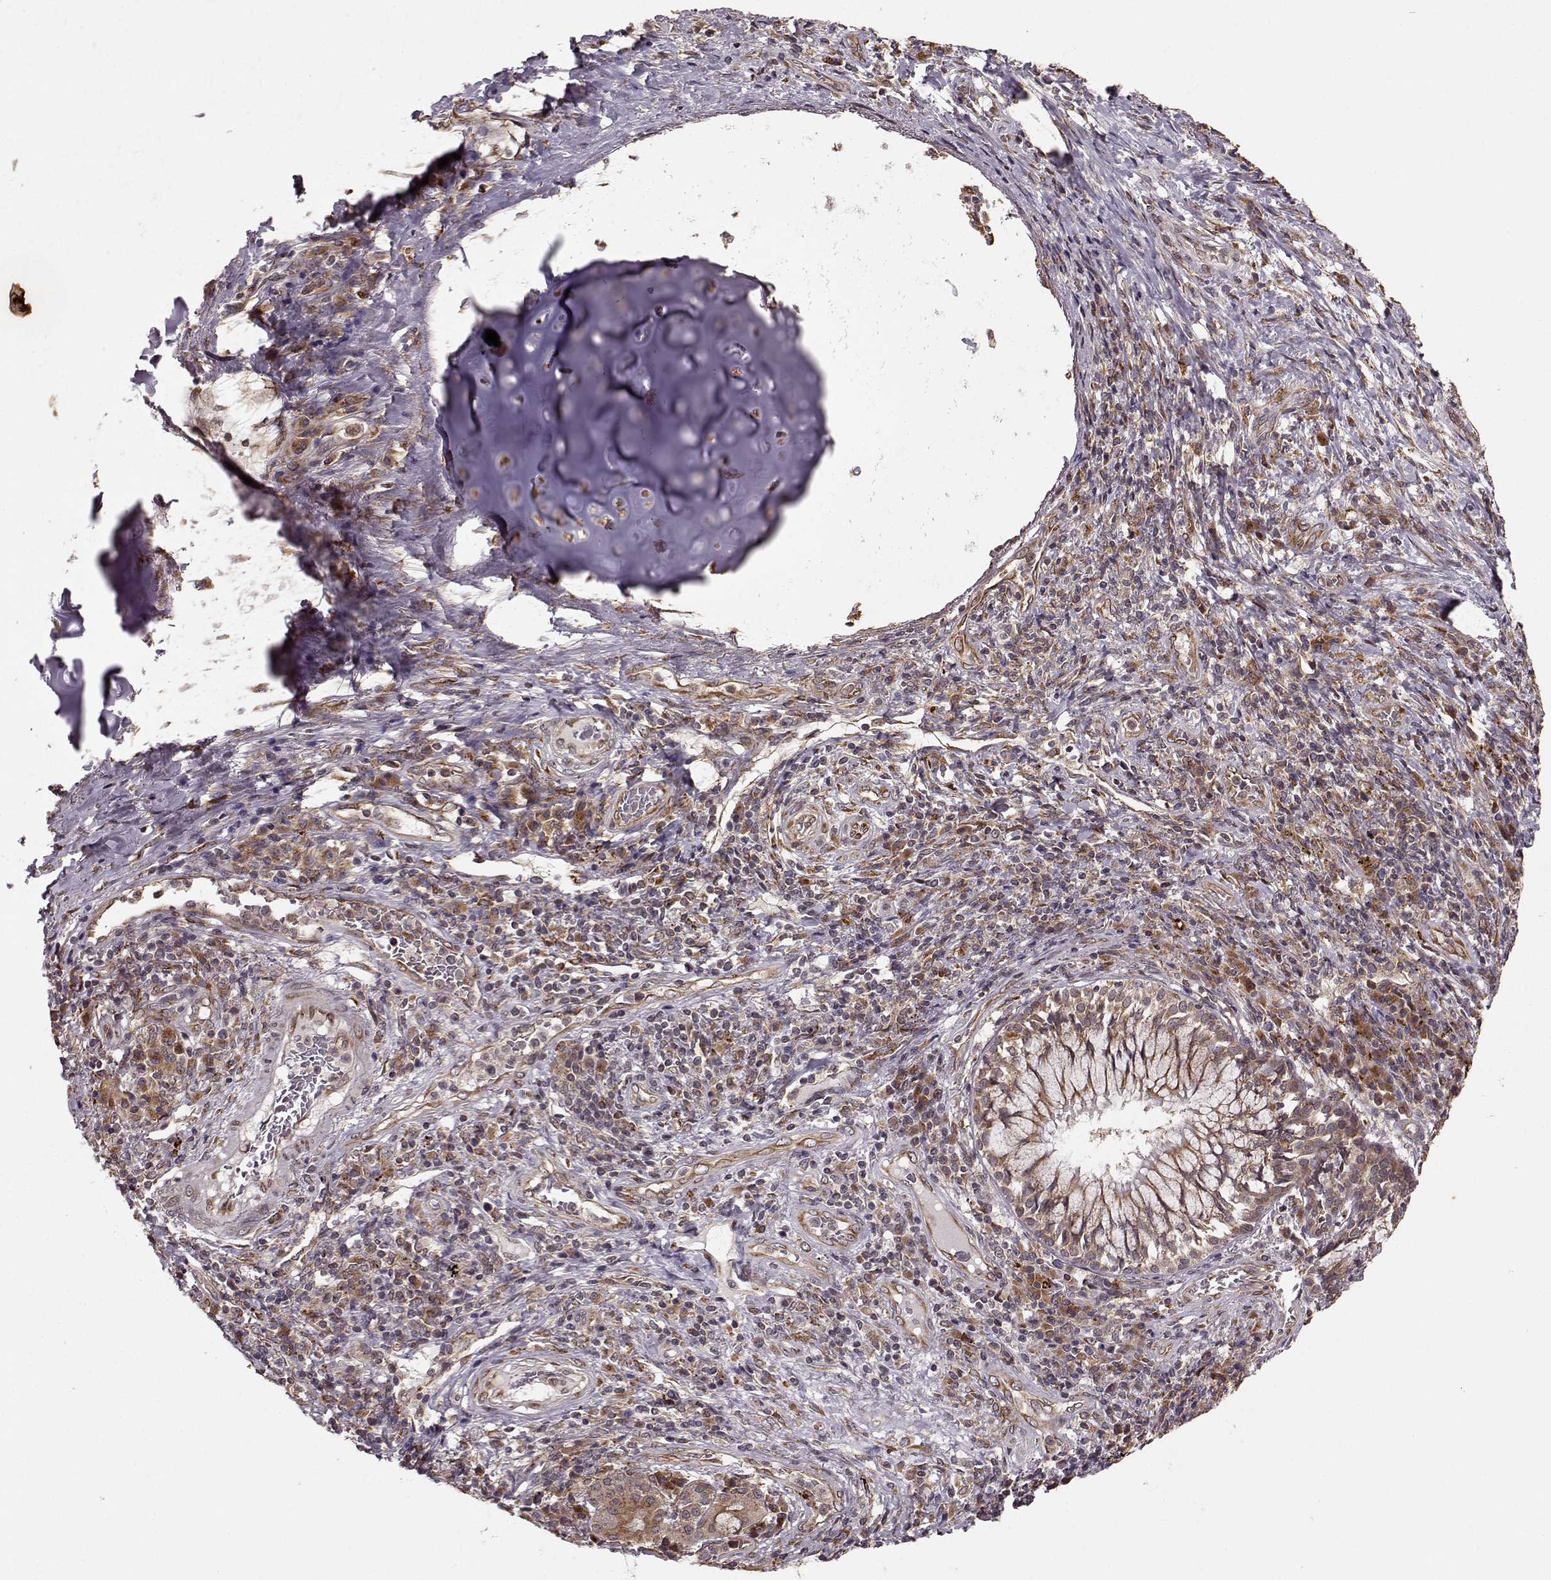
{"staining": {"intensity": "weak", "quantity": ">75%", "location": "cytoplasmic/membranous"}, "tissue": "lung cancer", "cell_type": "Tumor cells", "image_type": "cancer", "snomed": [{"axis": "morphology", "description": "Normal tissue, NOS"}, {"axis": "morphology", "description": "Squamous cell carcinoma, NOS"}, {"axis": "topography", "description": "Bronchus"}, {"axis": "topography", "description": "Lung"}], "caption": "Immunohistochemical staining of lung cancer (squamous cell carcinoma) demonstrates weak cytoplasmic/membranous protein expression in about >75% of tumor cells. The protein is shown in brown color, while the nuclei are stained blue.", "gene": "YIPF5", "patient": {"sex": "male", "age": 64}}